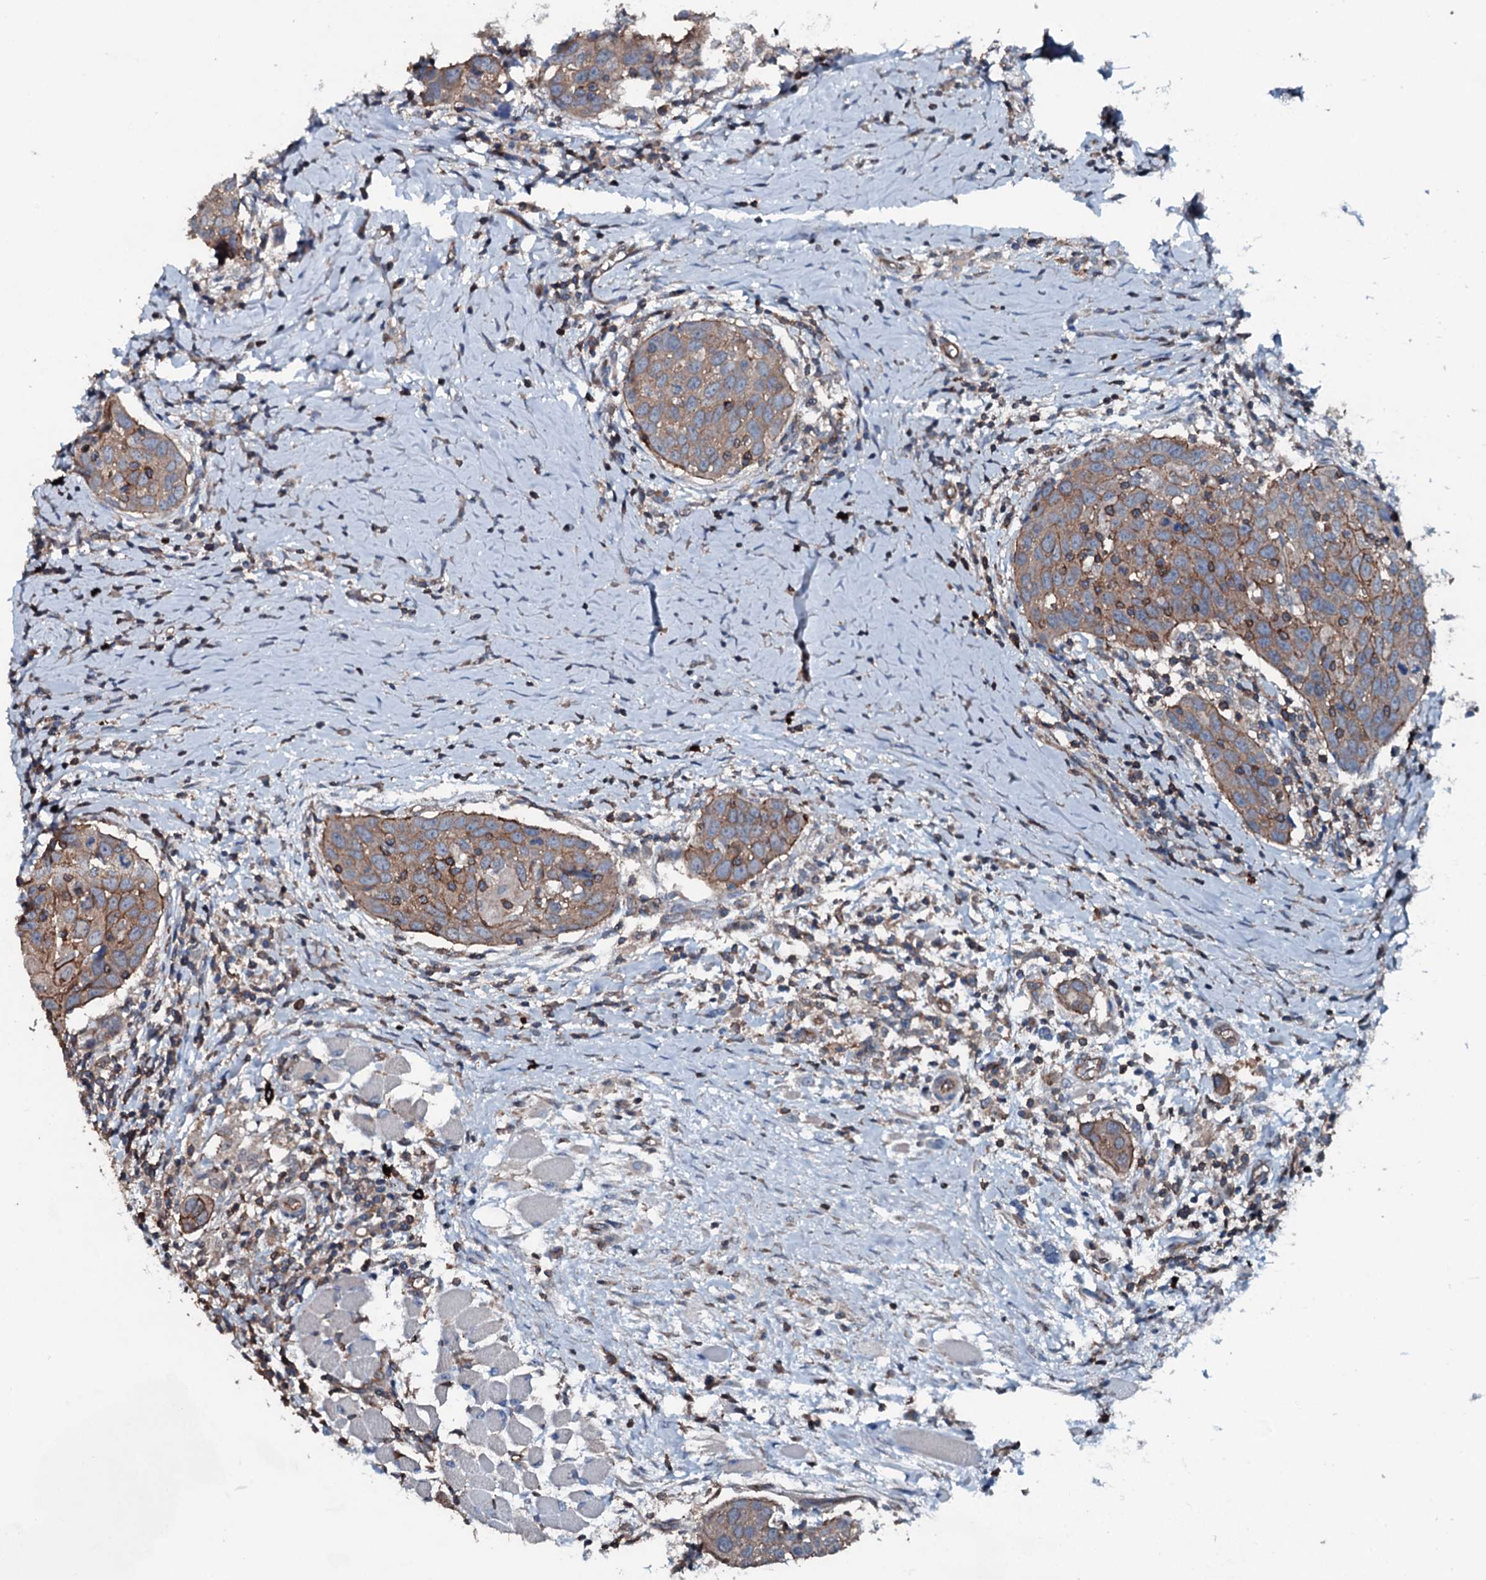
{"staining": {"intensity": "weak", "quantity": ">75%", "location": "cytoplasmic/membranous"}, "tissue": "head and neck cancer", "cell_type": "Tumor cells", "image_type": "cancer", "snomed": [{"axis": "morphology", "description": "Squamous cell carcinoma, NOS"}, {"axis": "topography", "description": "Oral tissue"}, {"axis": "topography", "description": "Head-Neck"}], "caption": "Protein expression analysis of head and neck cancer (squamous cell carcinoma) exhibits weak cytoplasmic/membranous staining in approximately >75% of tumor cells. Using DAB (3,3'-diaminobenzidine) (brown) and hematoxylin (blue) stains, captured at high magnification using brightfield microscopy.", "gene": "SLC25A38", "patient": {"sex": "female", "age": 50}}